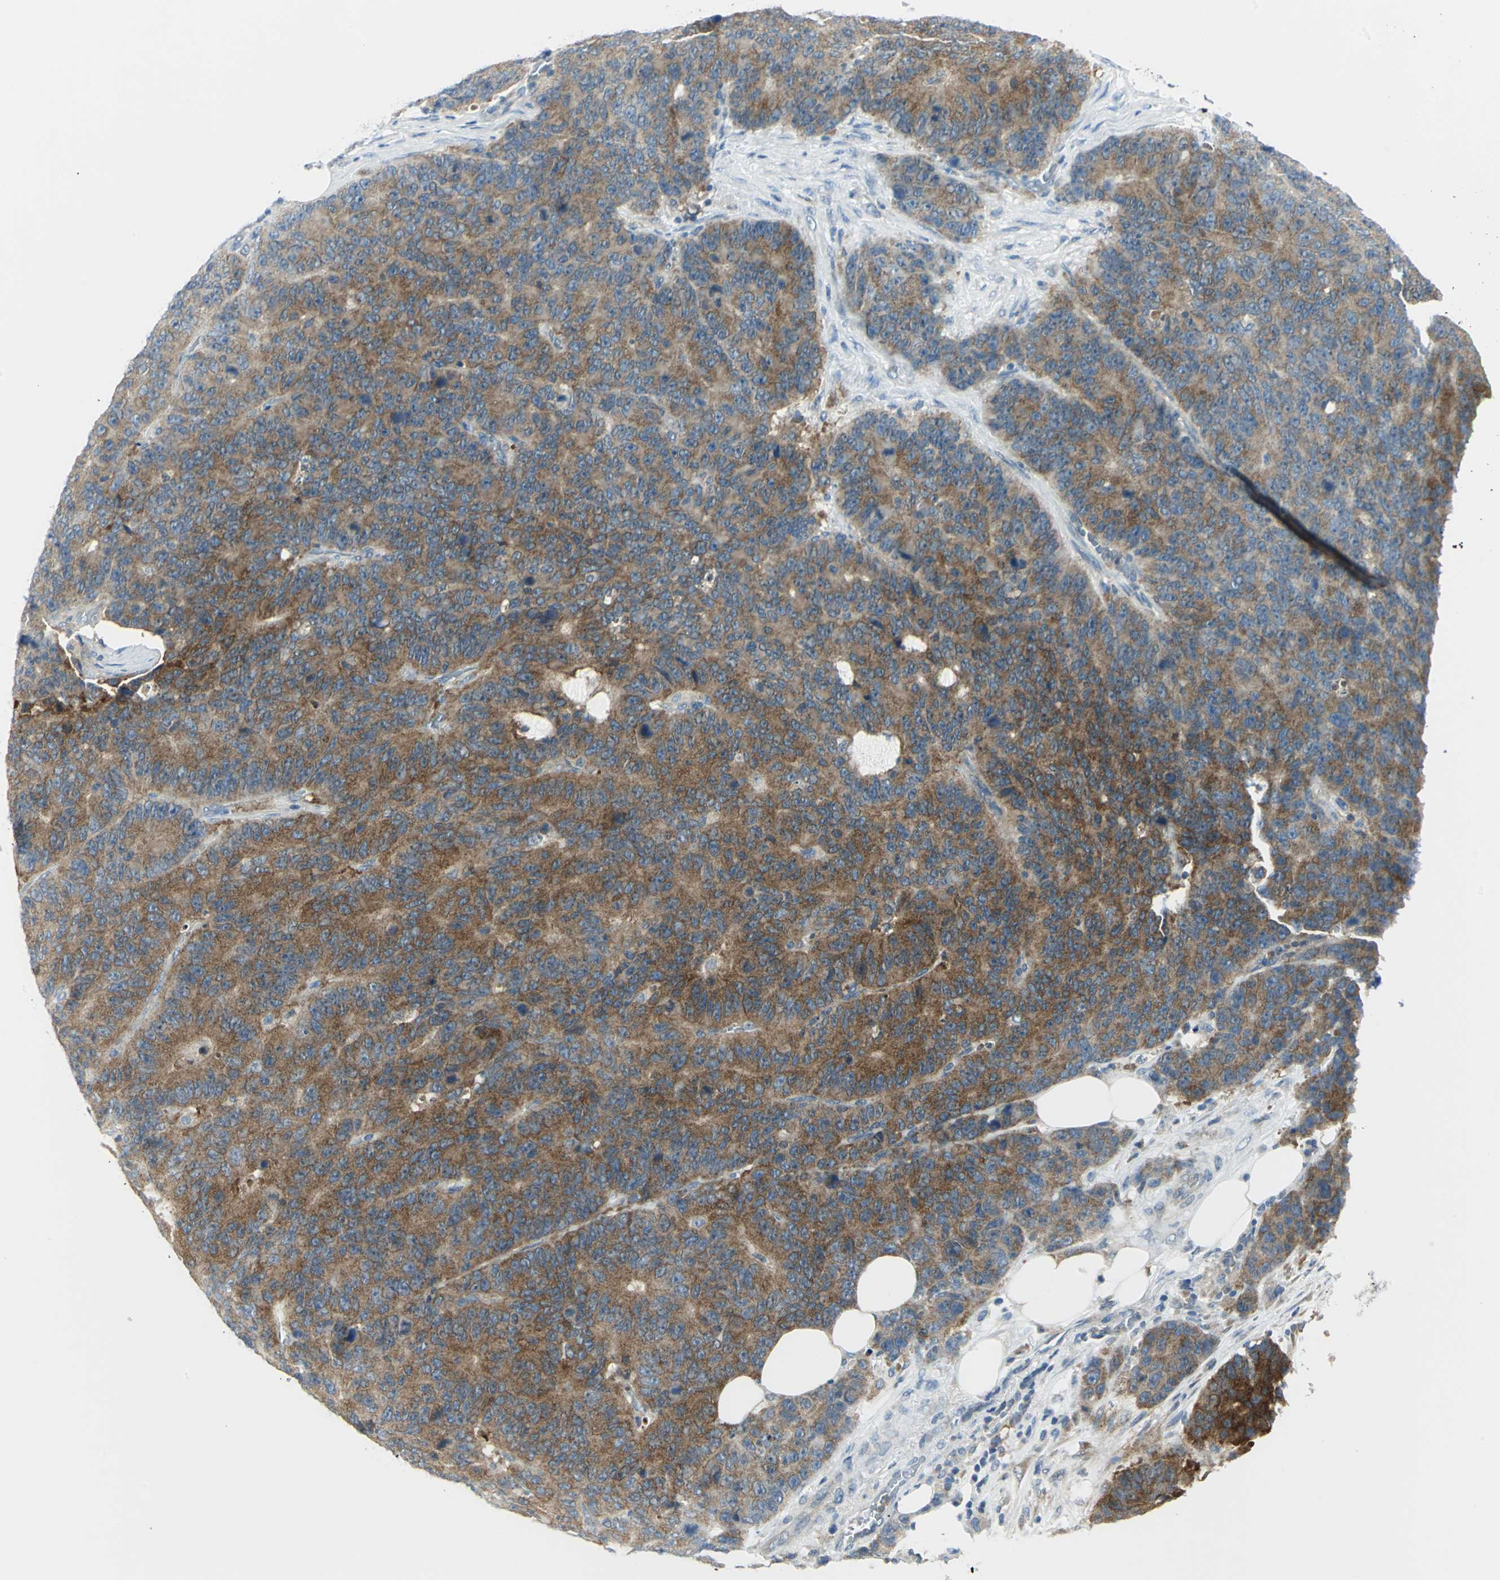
{"staining": {"intensity": "strong", "quantity": ">75%", "location": "cytoplasmic/membranous"}, "tissue": "colorectal cancer", "cell_type": "Tumor cells", "image_type": "cancer", "snomed": [{"axis": "morphology", "description": "Adenocarcinoma, NOS"}, {"axis": "topography", "description": "Colon"}], "caption": "Colorectal cancer stained with a brown dye demonstrates strong cytoplasmic/membranous positive staining in about >75% of tumor cells.", "gene": "ALDOA", "patient": {"sex": "female", "age": 86}}